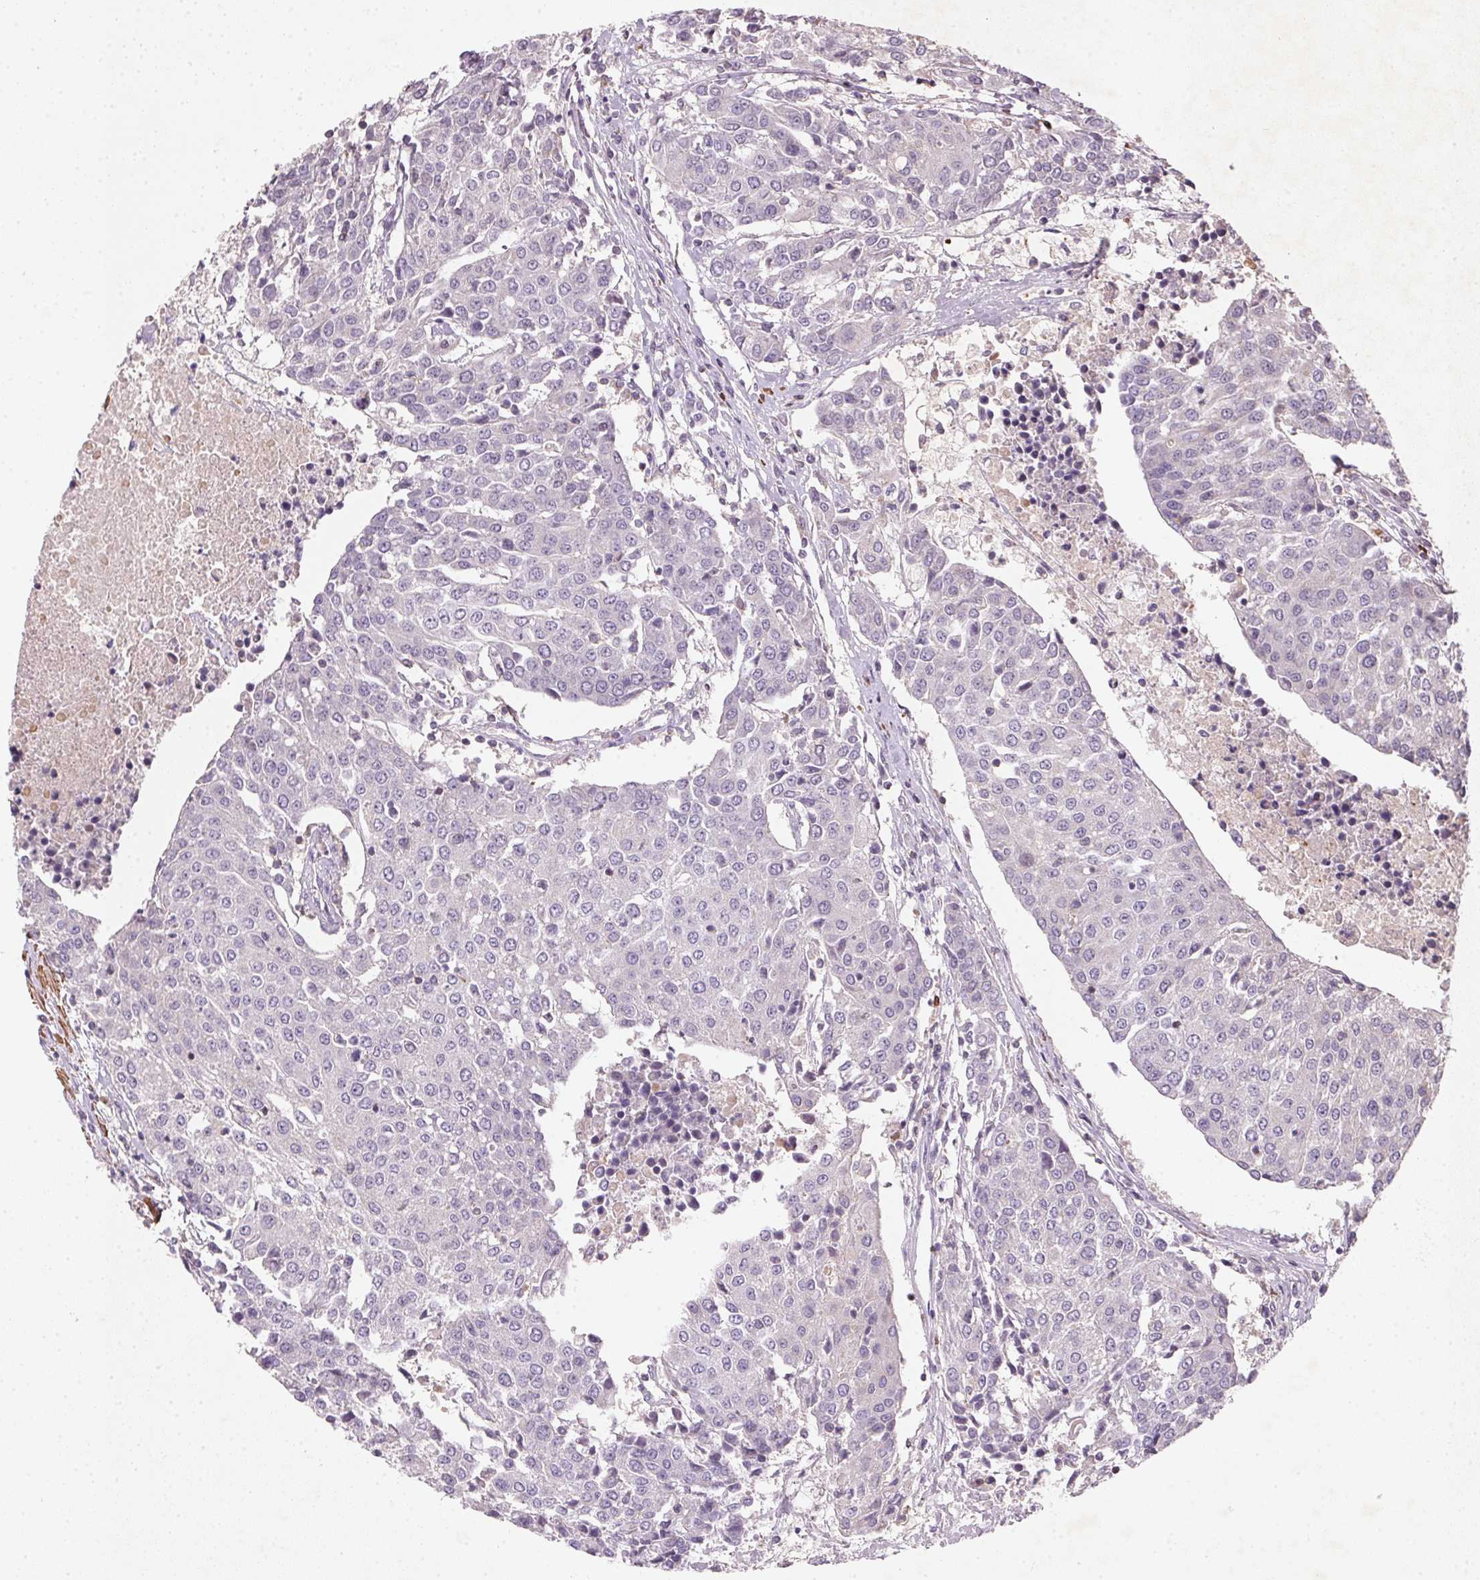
{"staining": {"intensity": "negative", "quantity": "none", "location": "none"}, "tissue": "urothelial cancer", "cell_type": "Tumor cells", "image_type": "cancer", "snomed": [{"axis": "morphology", "description": "Urothelial carcinoma, High grade"}, {"axis": "topography", "description": "Urinary bladder"}], "caption": "The image reveals no significant expression in tumor cells of urothelial carcinoma (high-grade).", "gene": "KCNK15", "patient": {"sex": "female", "age": 85}}